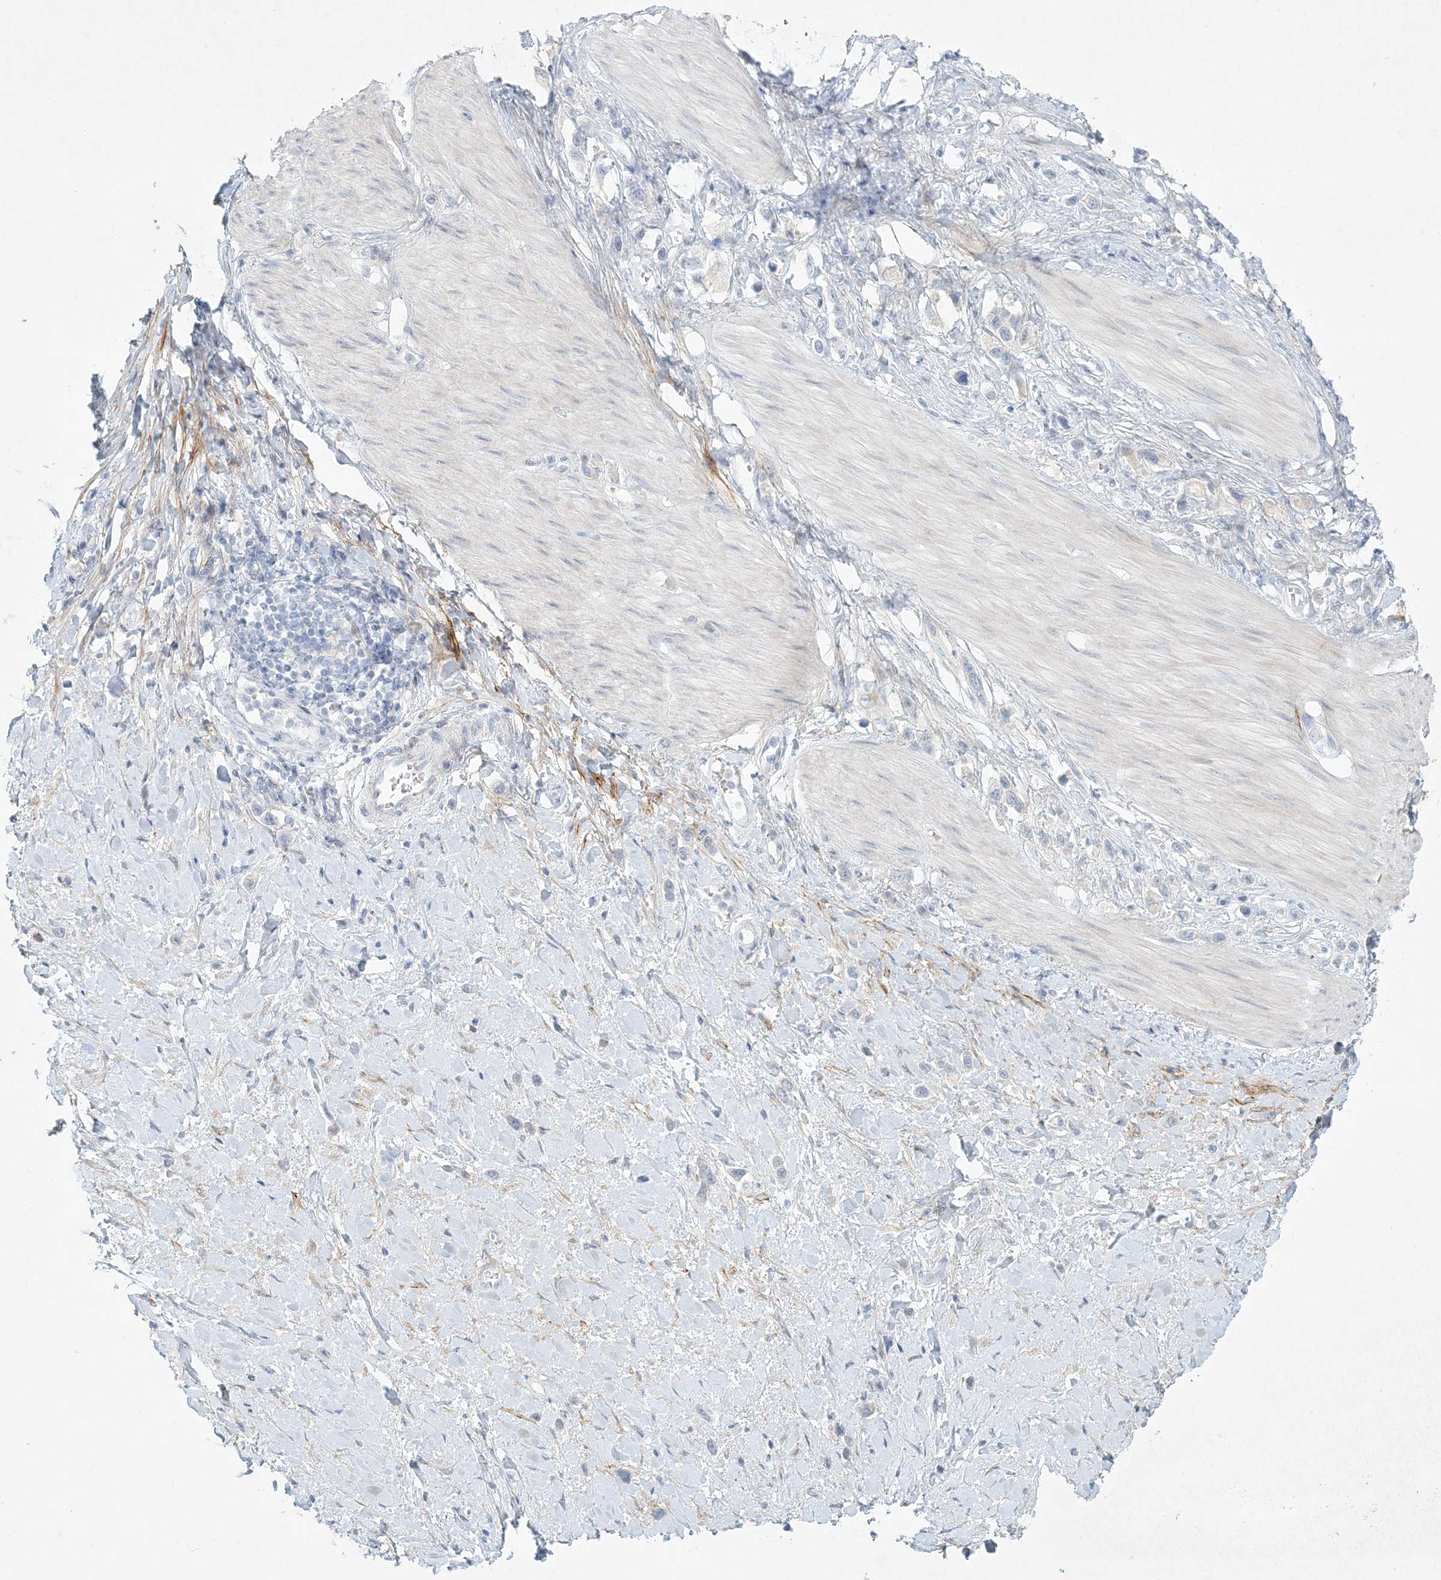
{"staining": {"intensity": "negative", "quantity": "none", "location": "none"}, "tissue": "stomach cancer", "cell_type": "Tumor cells", "image_type": "cancer", "snomed": [{"axis": "morphology", "description": "Adenocarcinoma, NOS"}, {"axis": "topography", "description": "Stomach"}], "caption": "This is an IHC photomicrograph of human stomach cancer (adenocarcinoma). There is no staining in tumor cells.", "gene": "ZNF385D", "patient": {"sex": "female", "age": 65}}